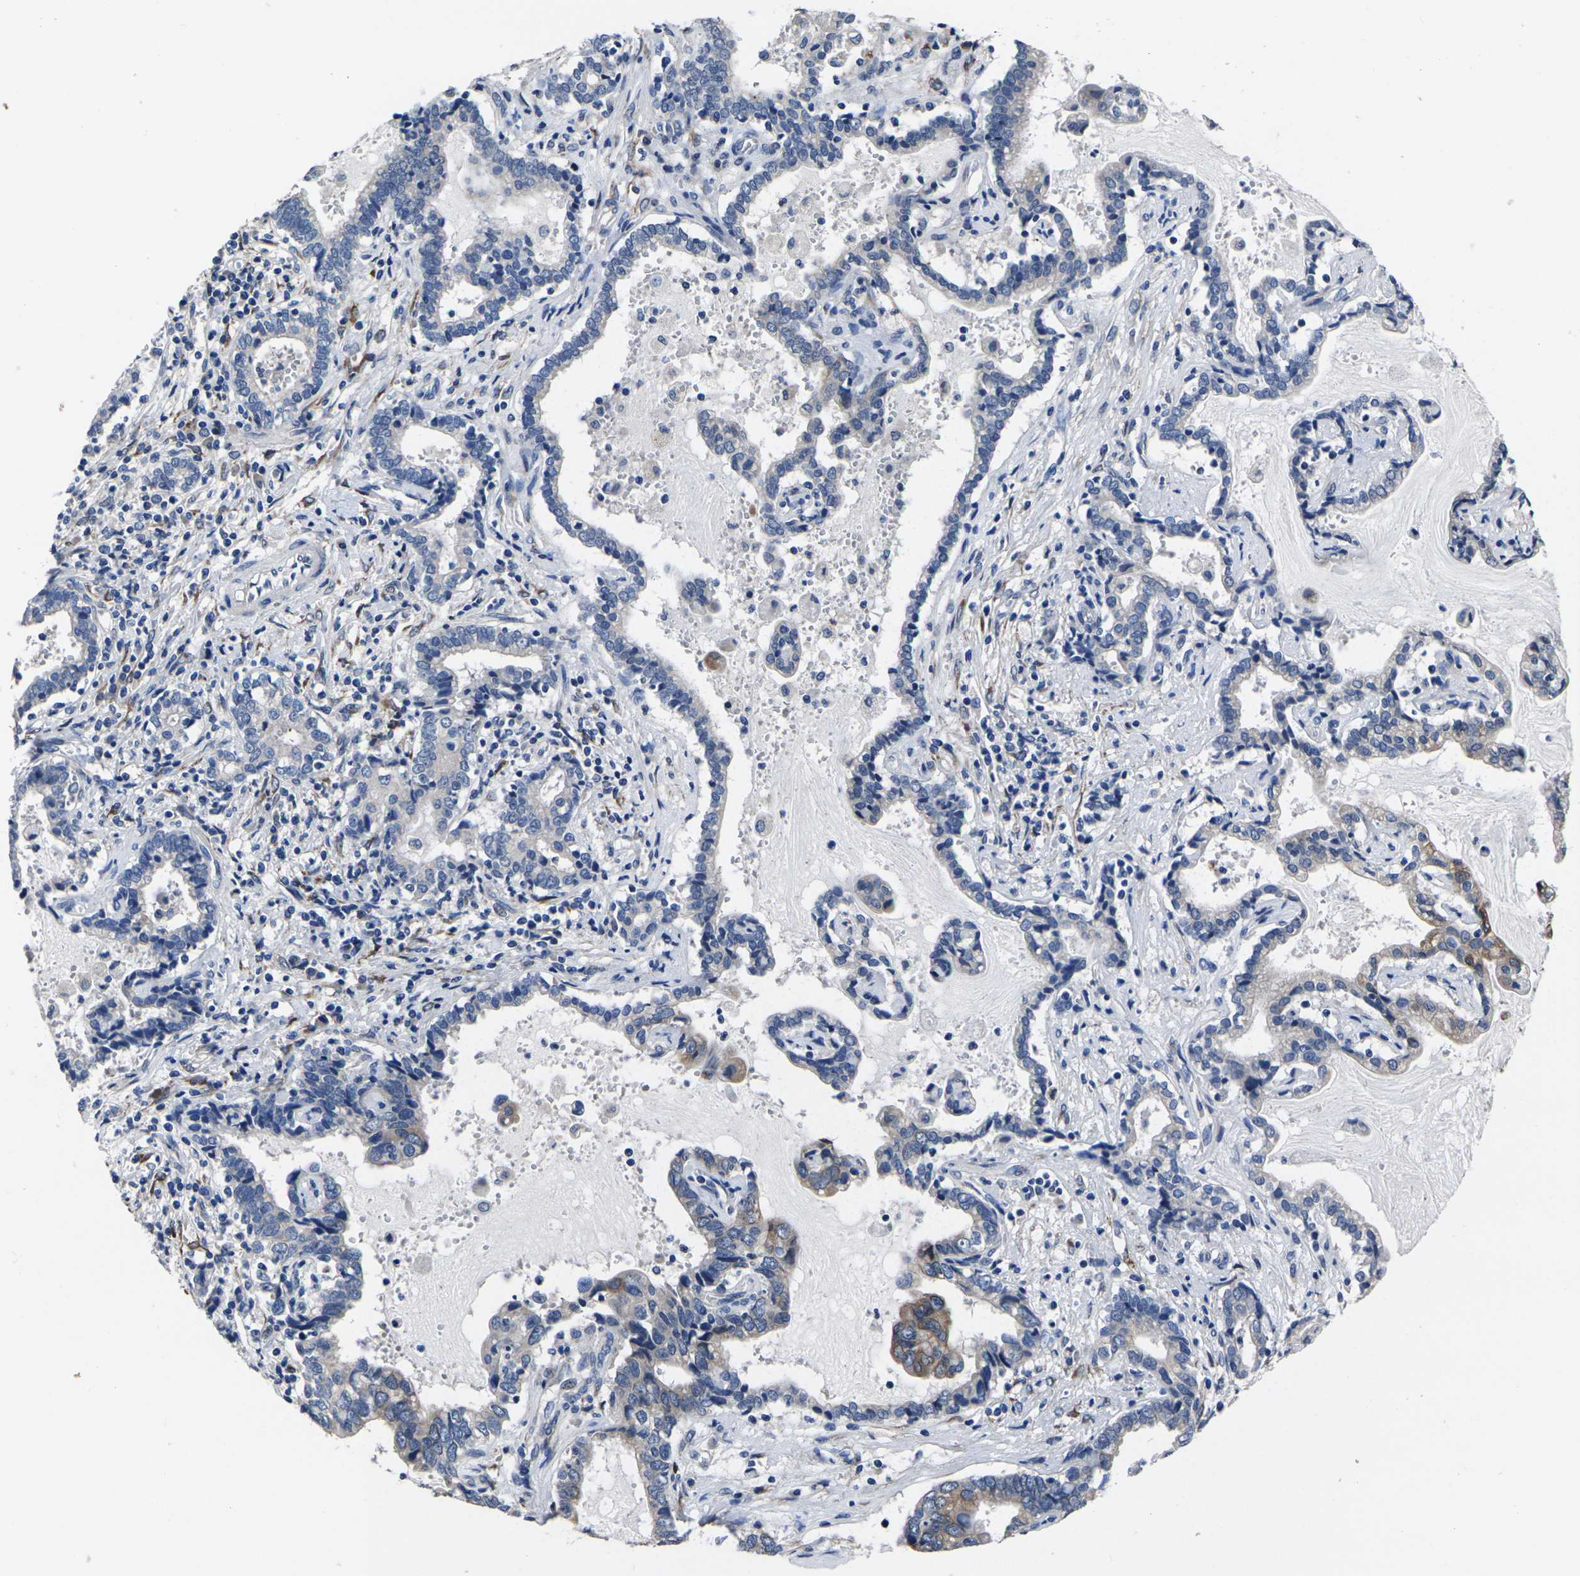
{"staining": {"intensity": "weak", "quantity": "<25%", "location": "cytoplasmic/membranous"}, "tissue": "liver cancer", "cell_type": "Tumor cells", "image_type": "cancer", "snomed": [{"axis": "morphology", "description": "Cholangiocarcinoma"}, {"axis": "topography", "description": "Liver"}], "caption": "IHC of liver cholangiocarcinoma demonstrates no staining in tumor cells. (IHC, brightfield microscopy, high magnification).", "gene": "CYP2C8", "patient": {"sex": "male", "age": 57}}